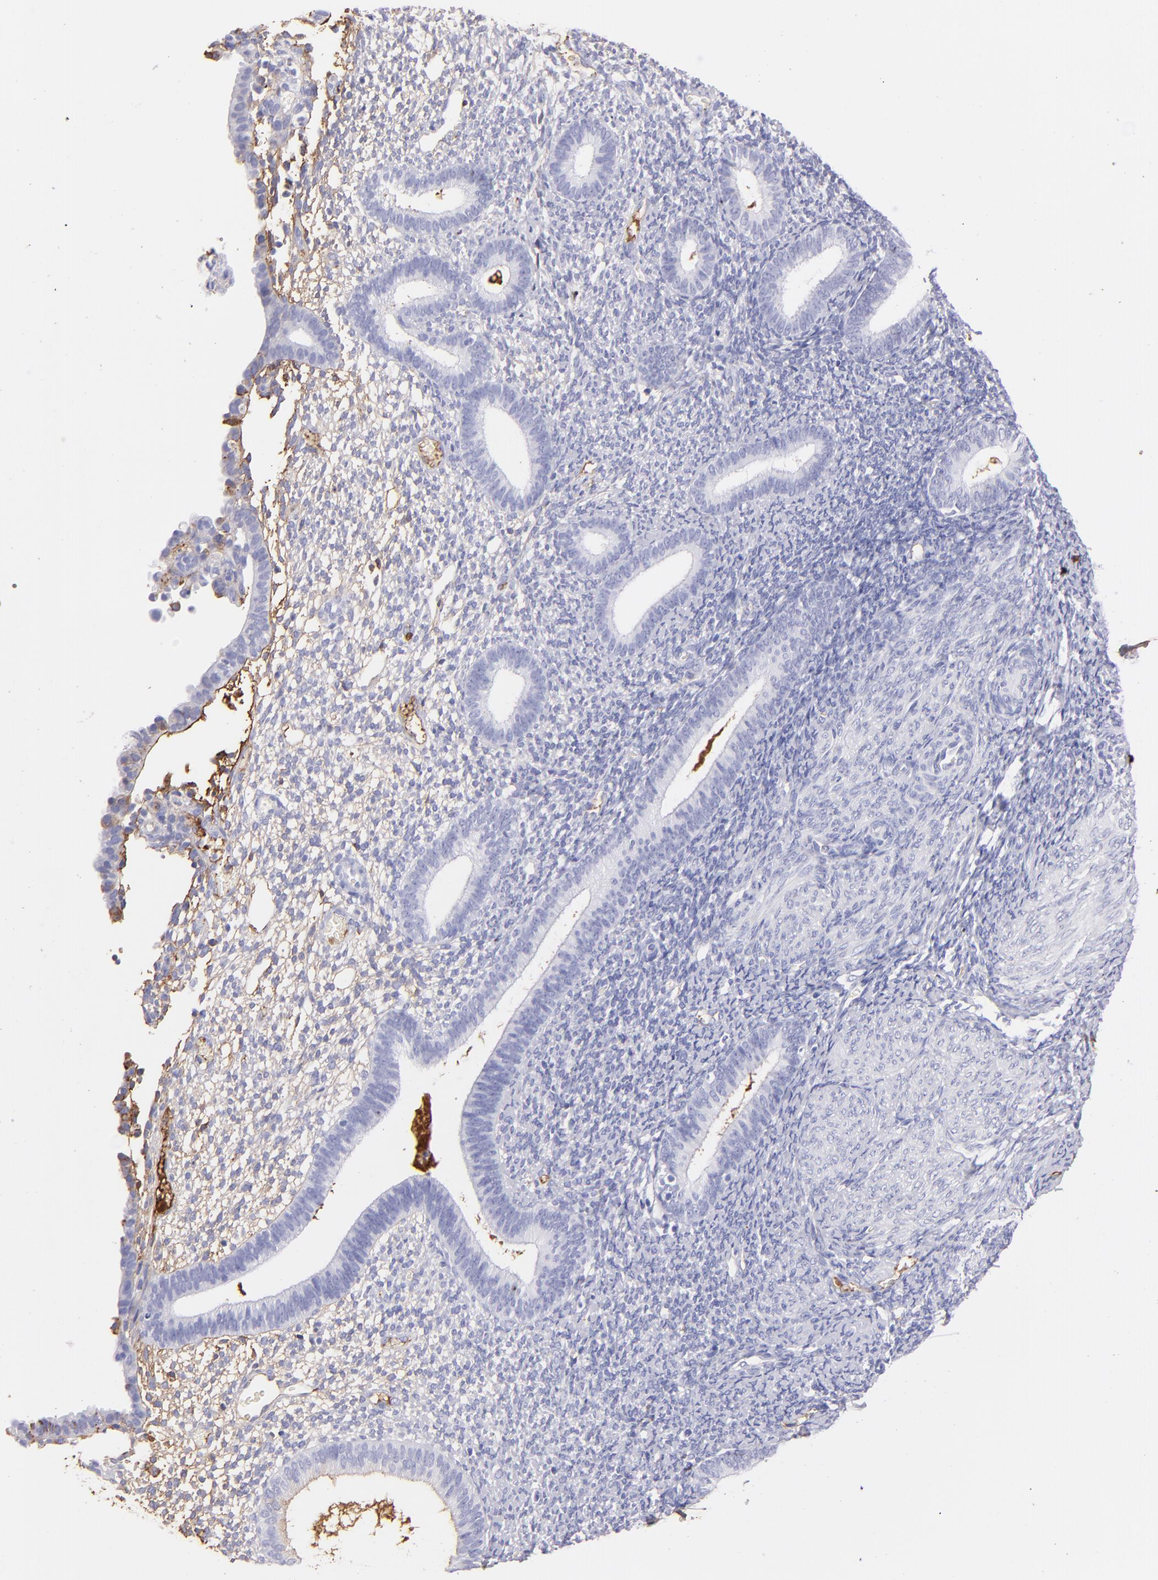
{"staining": {"intensity": "negative", "quantity": "none", "location": "none"}, "tissue": "endometrium", "cell_type": "Cells in endometrial stroma", "image_type": "normal", "snomed": [{"axis": "morphology", "description": "Normal tissue, NOS"}, {"axis": "topography", "description": "Smooth muscle"}, {"axis": "topography", "description": "Endometrium"}], "caption": "Human endometrium stained for a protein using IHC displays no expression in cells in endometrial stroma.", "gene": "FGB", "patient": {"sex": "female", "age": 57}}